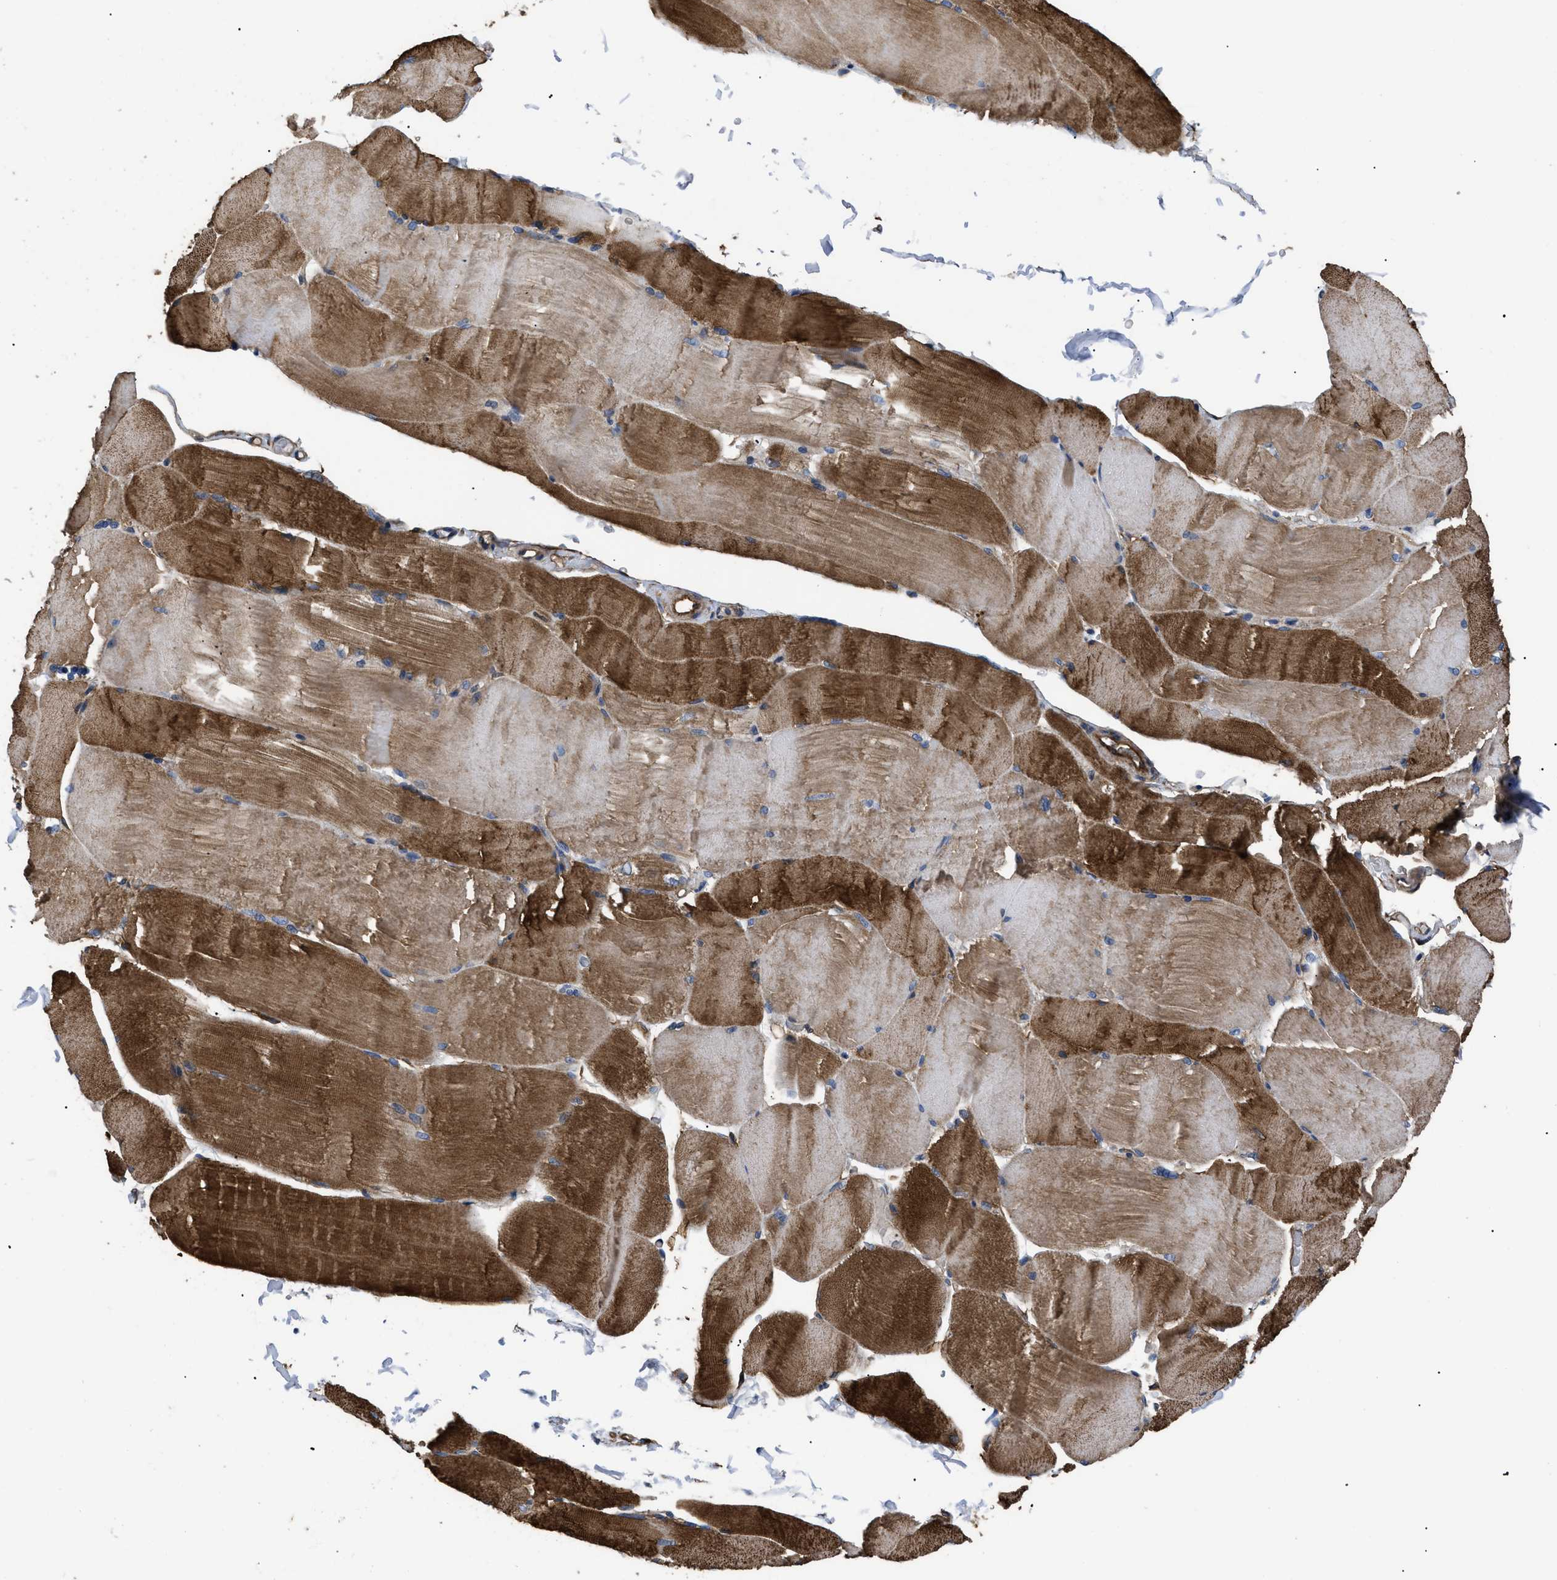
{"staining": {"intensity": "strong", "quantity": ">75%", "location": "cytoplasmic/membranous"}, "tissue": "skeletal muscle", "cell_type": "Myocytes", "image_type": "normal", "snomed": [{"axis": "morphology", "description": "Normal tissue, NOS"}, {"axis": "topography", "description": "Skin"}, {"axis": "topography", "description": "Skeletal muscle"}], "caption": "DAB immunohistochemical staining of unremarkable skeletal muscle reveals strong cytoplasmic/membranous protein staining in about >75% of myocytes.", "gene": "NT5E", "patient": {"sex": "male", "age": 83}}